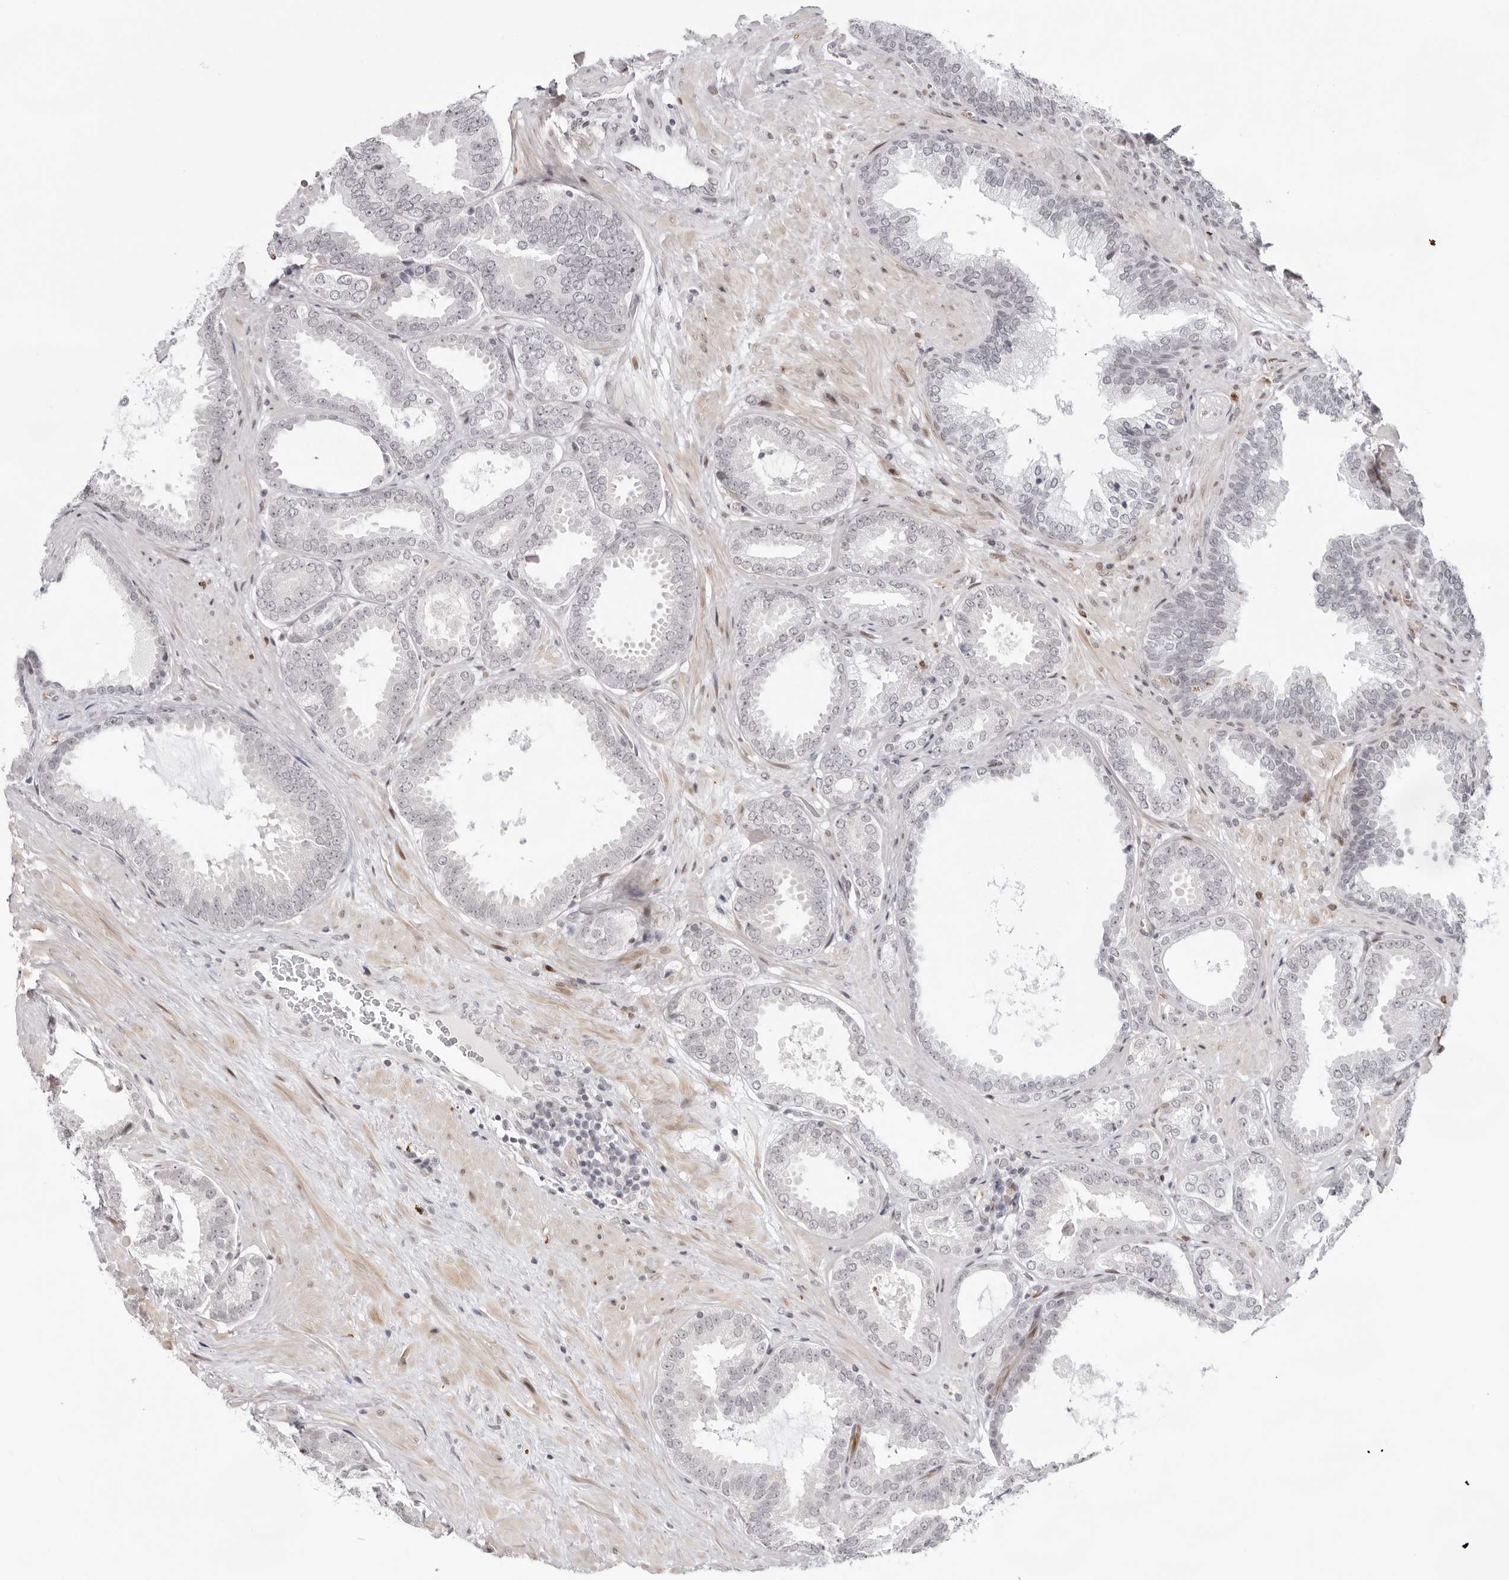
{"staining": {"intensity": "negative", "quantity": "none", "location": "none"}, "tissue": "prostate cancer", "cell_type": "Tumor cells", "image_type": "cancer", "snomed": [{"axis": "morphology", "description": "Adenocarcinoma, Low grade"}, {"axis": "topography", "description": "Prostate"}], "caption": "Tumor cells show no significant protein positivity in prostate low-grade adenocarcinoma.", "gene": "NTPCR", "patient": {"sex": "male", "age": 71}}